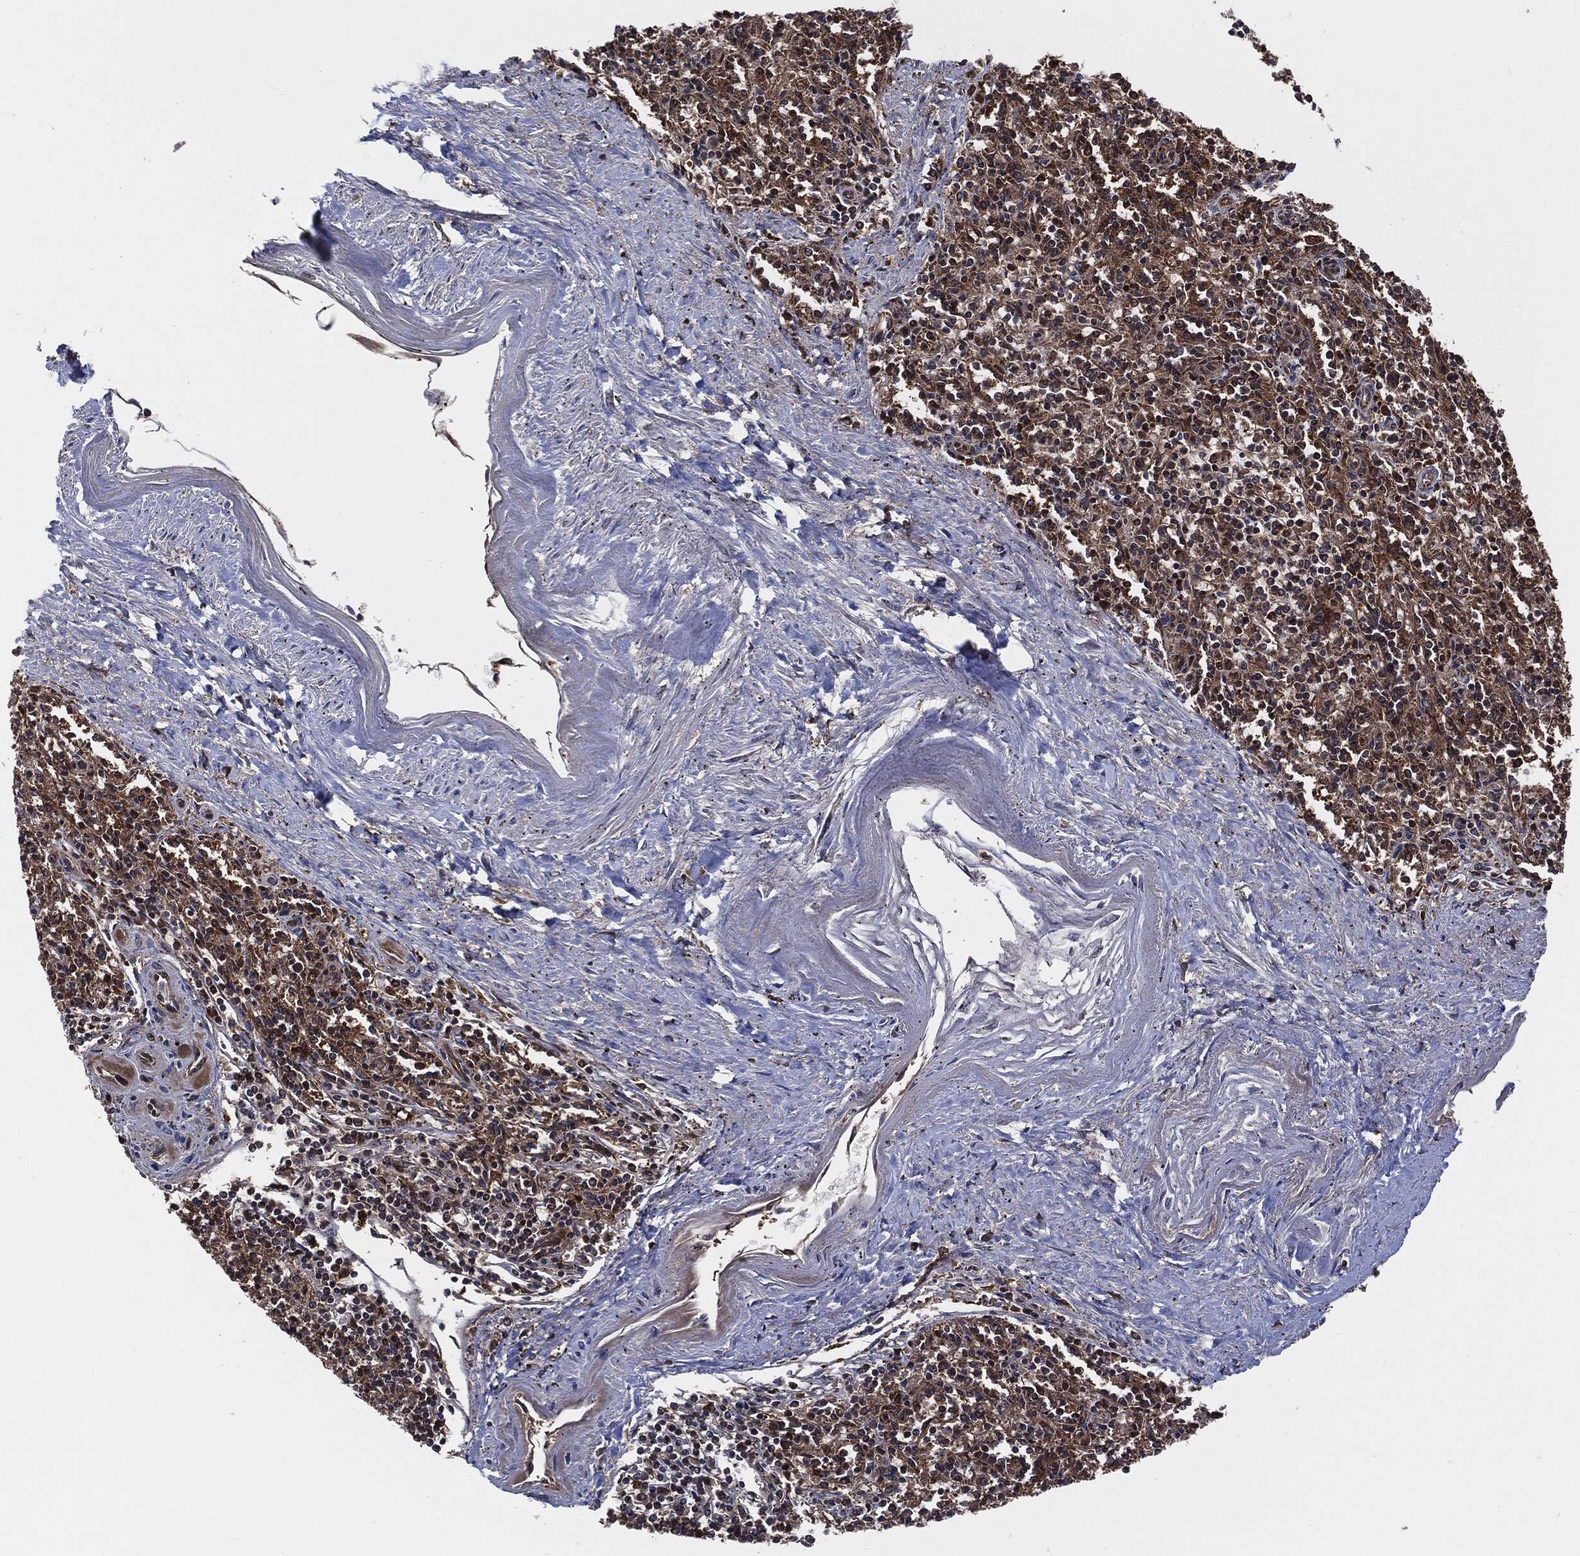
{"staining": {"intensity": "weak", "quantity": "25%-75%", "location": "cytoplasmic/membranous"}, "tissue": "spleen", "cell_type": "Cells in red pulp", "image_type": "normal", "snomed": [{"axis": "morphology", "description": "Normal tissue, NOS"}, {"axis": "topography", "description": "Spleen"}], "caption": "This photomicrograph demonstrates immunohistochemistry (IHC) staining of benign spleen, with low weak cytoplasmic/membranous expression in approximately 25%-75% of cells in red pulp.", "gene": "XPNPEP1", "patient": {"sex": "male", "age": 69}}